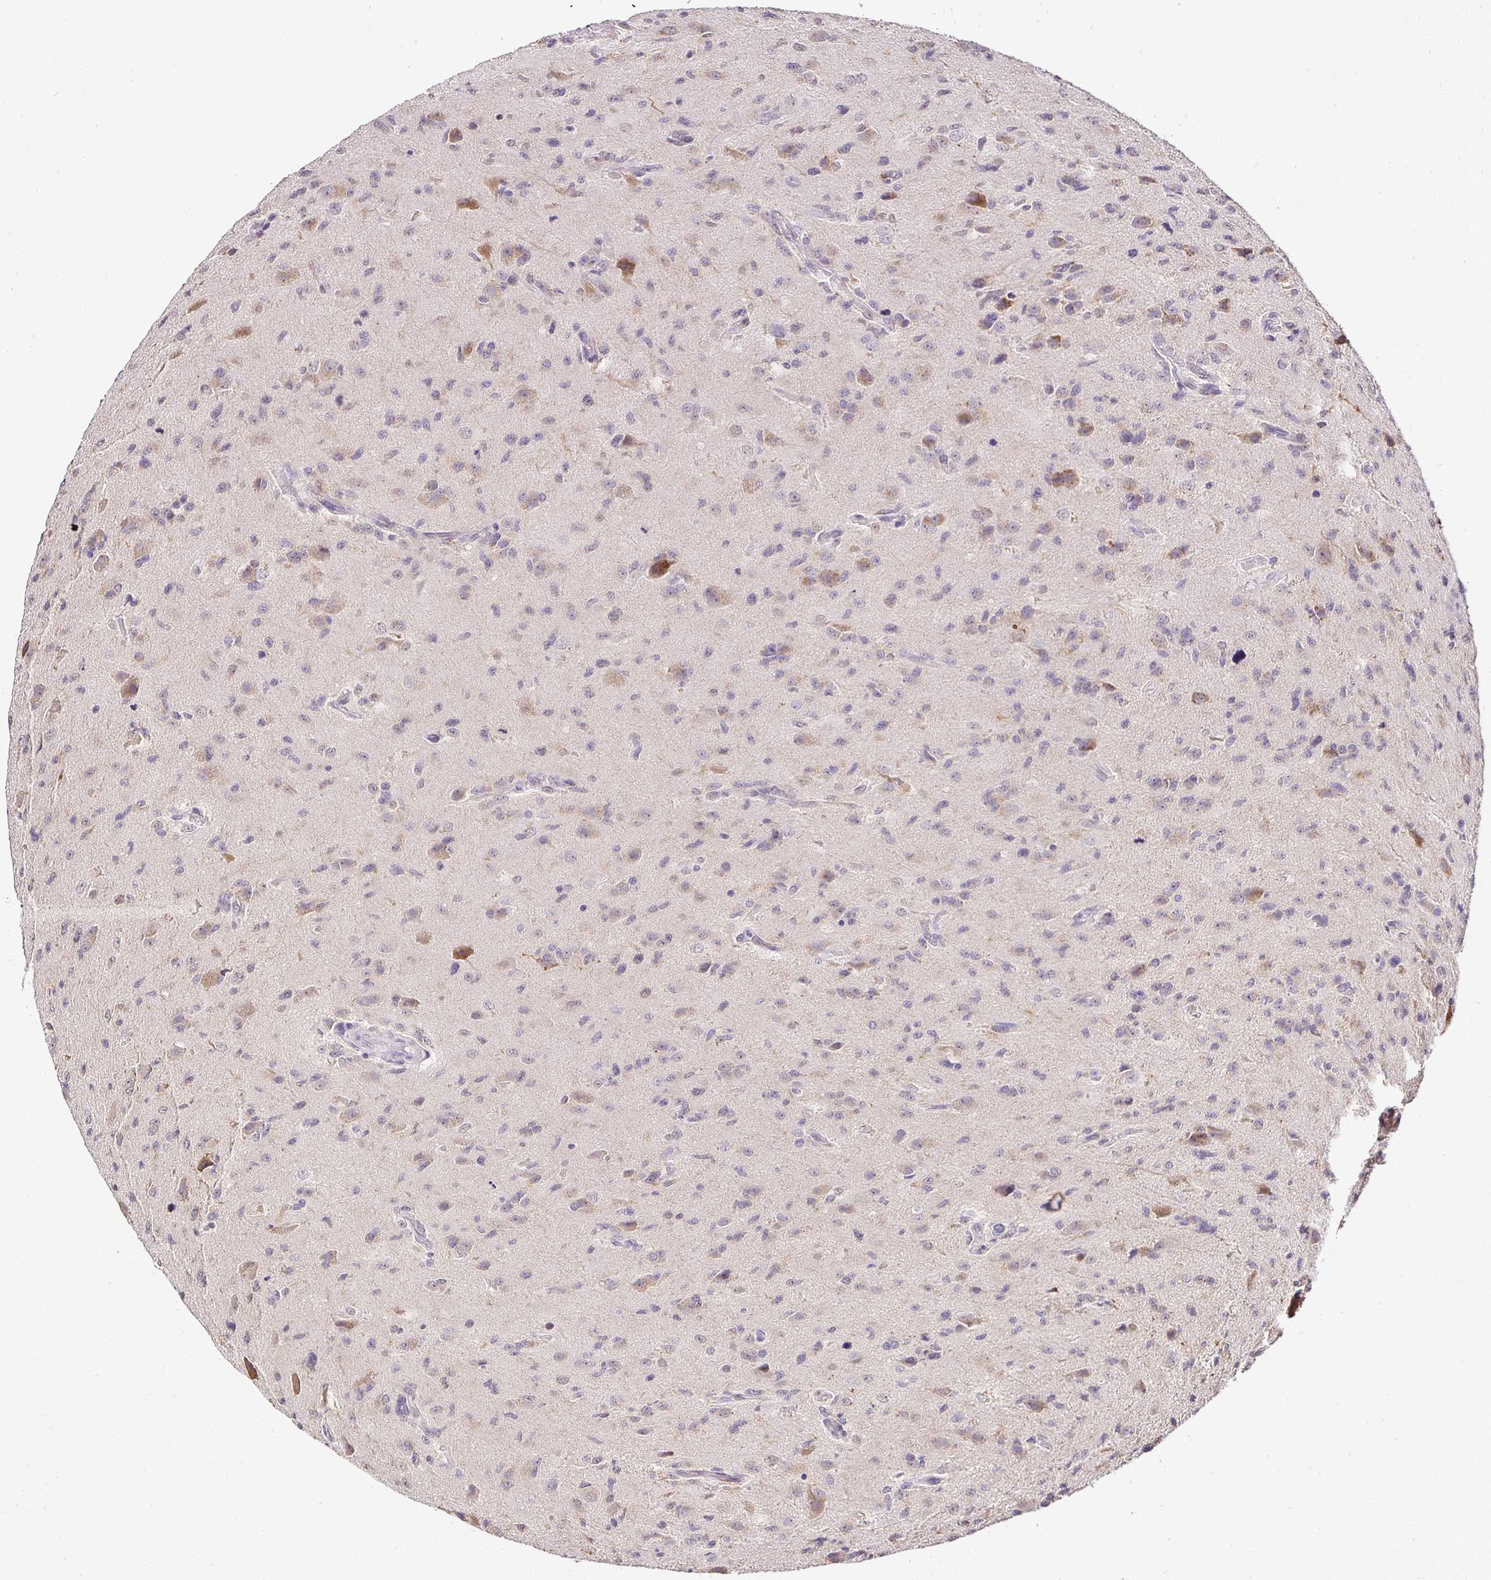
{"staining": {"intensity": "negative", "quantity": "none", "location": "none"}, "tissue": "glioma", "cell_type": "Tumor cells", "image_type": "cancer", "snomed": [{"axis": "morphology", "description": "Glioma, malignant, High grade"}, {"axis": "topography", "description": "Brain"}], "caption": "Tumor cells are negative for protein expression in human glioma. (DAB immunohistochemistry with hematoxylin counter stain).", "gene": "RHEBL1", "patient": {"sex": "male", "age": 68}}